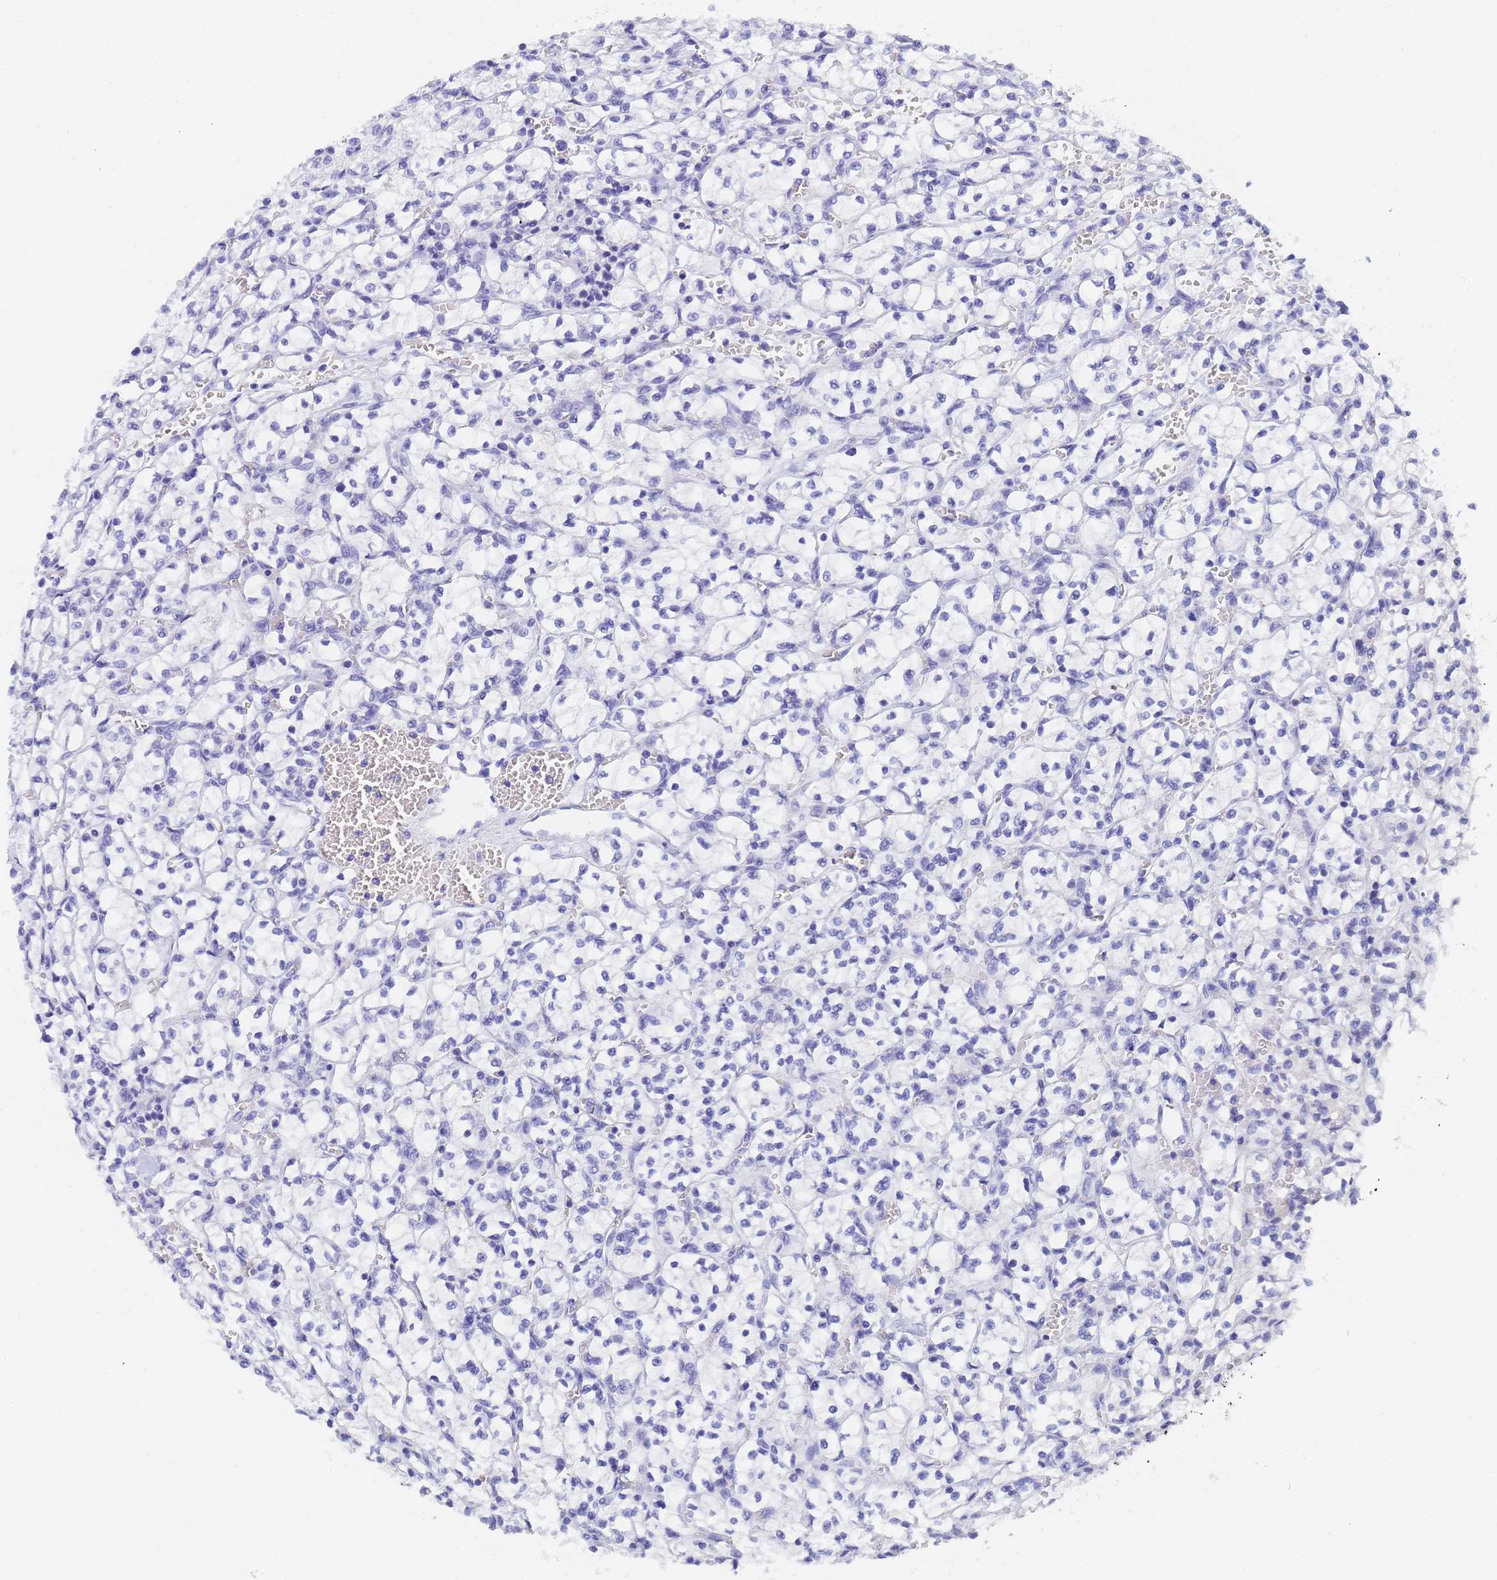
{"staining": {"intensity": "negative", "quantity": "none", "location": "none"}, "tissue": "renal cancer", "cell_type": "Tumor cells", "image_type": "cancer", "snomed": [{"axis": "morphology", "description": "Adenocarcinoma, NOS"}, {"axis": "topography", "description": "Kidney"}], "caption": "Human renal cancer (adenocarcinoma) stained for a protein using immunohistochemistry shows no expression in tumor cells.", "gene": "STATH", "patient": {"sex": "female", "age": 64}}